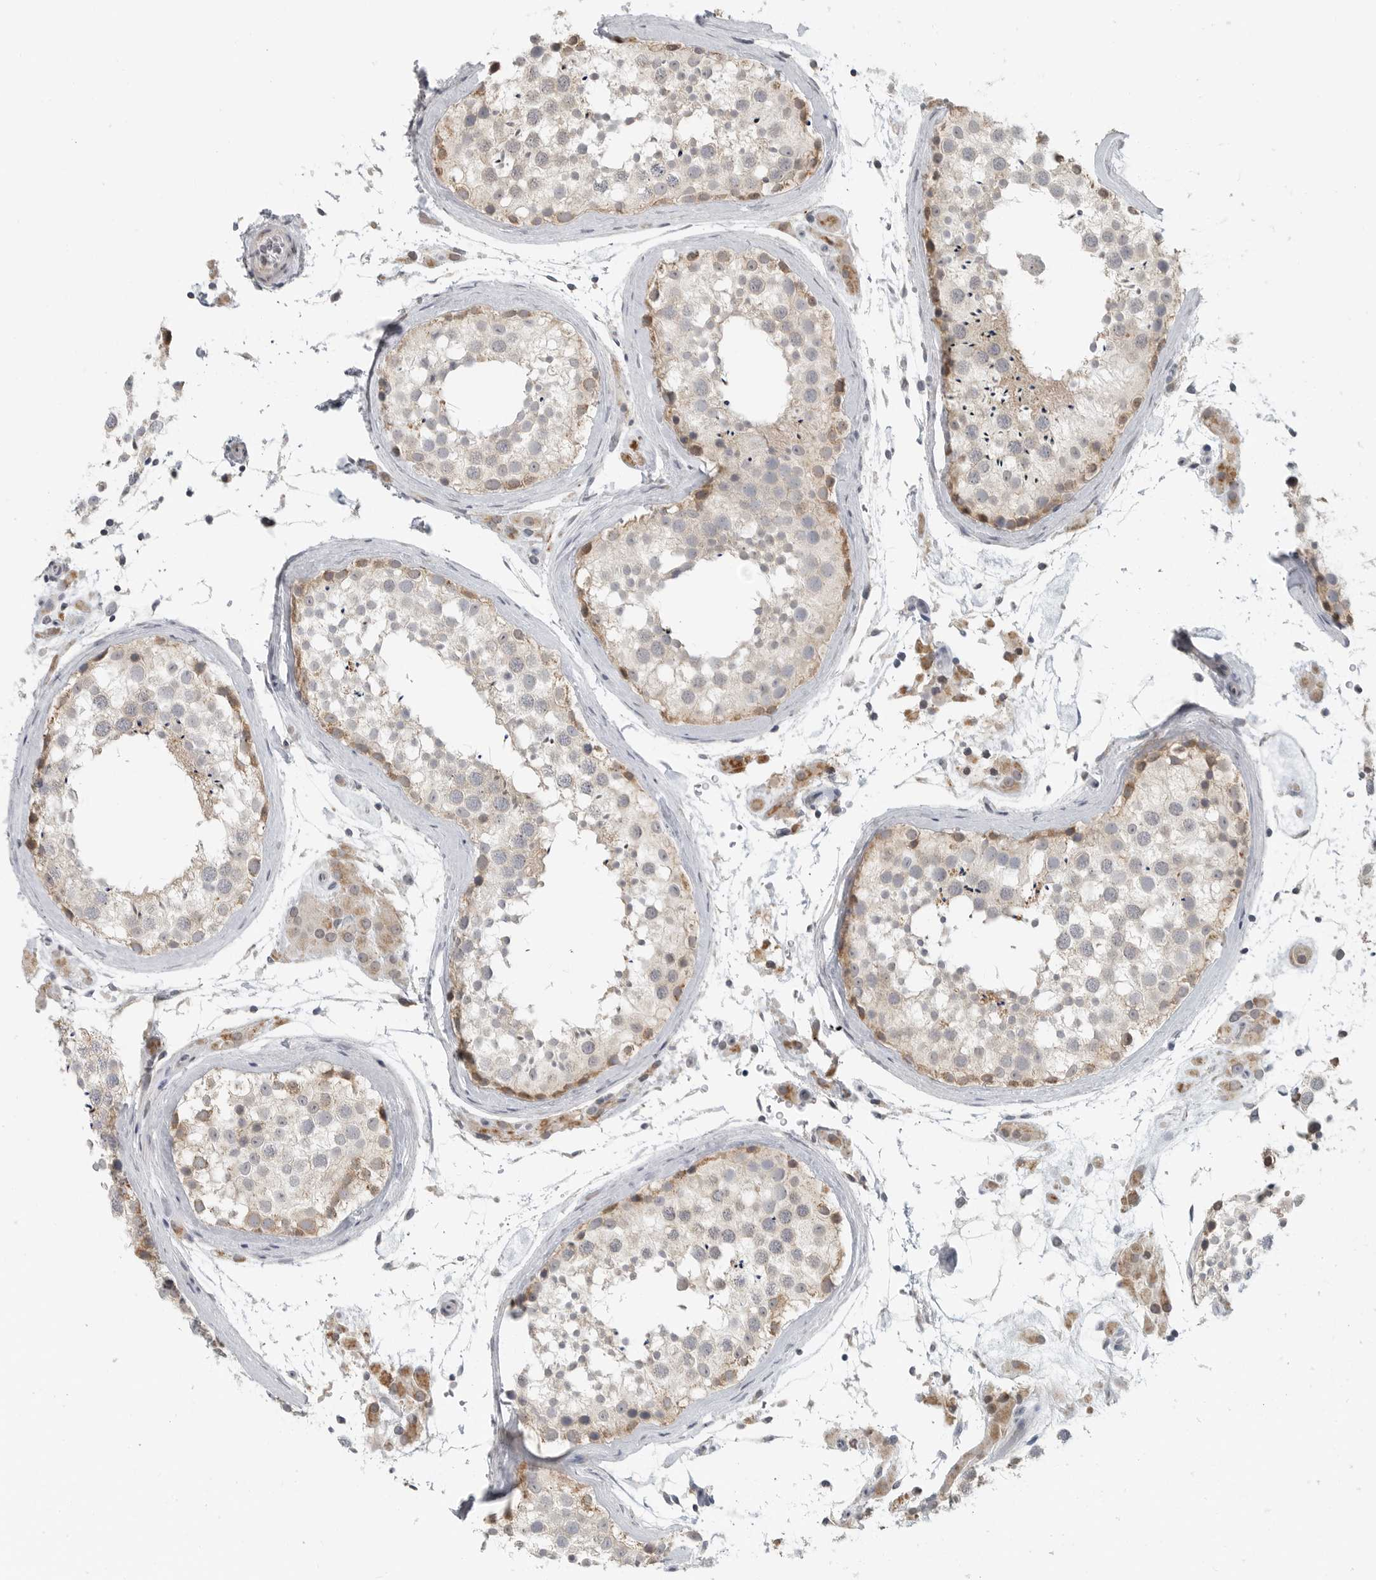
{"staining": {"intensity": "moderate", "quantity": "<25%", "location": "cytoplasmic/membranous"}, "tissue": "testis", "cell_type": "Cells in seminiferous ducts", "image_type": "normal", "snomed": [{"axis": "morphology", "description": "Normal tissue, NOS"}, {"axis": "topography", "description": "Testis"}], "caption": "Immunohistochemical staining of unremarkable human testis demonstrates low levels of moderate cytoplasmic/membranous staining in approximately <25% of cells in seminiferous ducts.", "gene": "IL12RB2", "patient": {"sex": "male", "age": 46}}